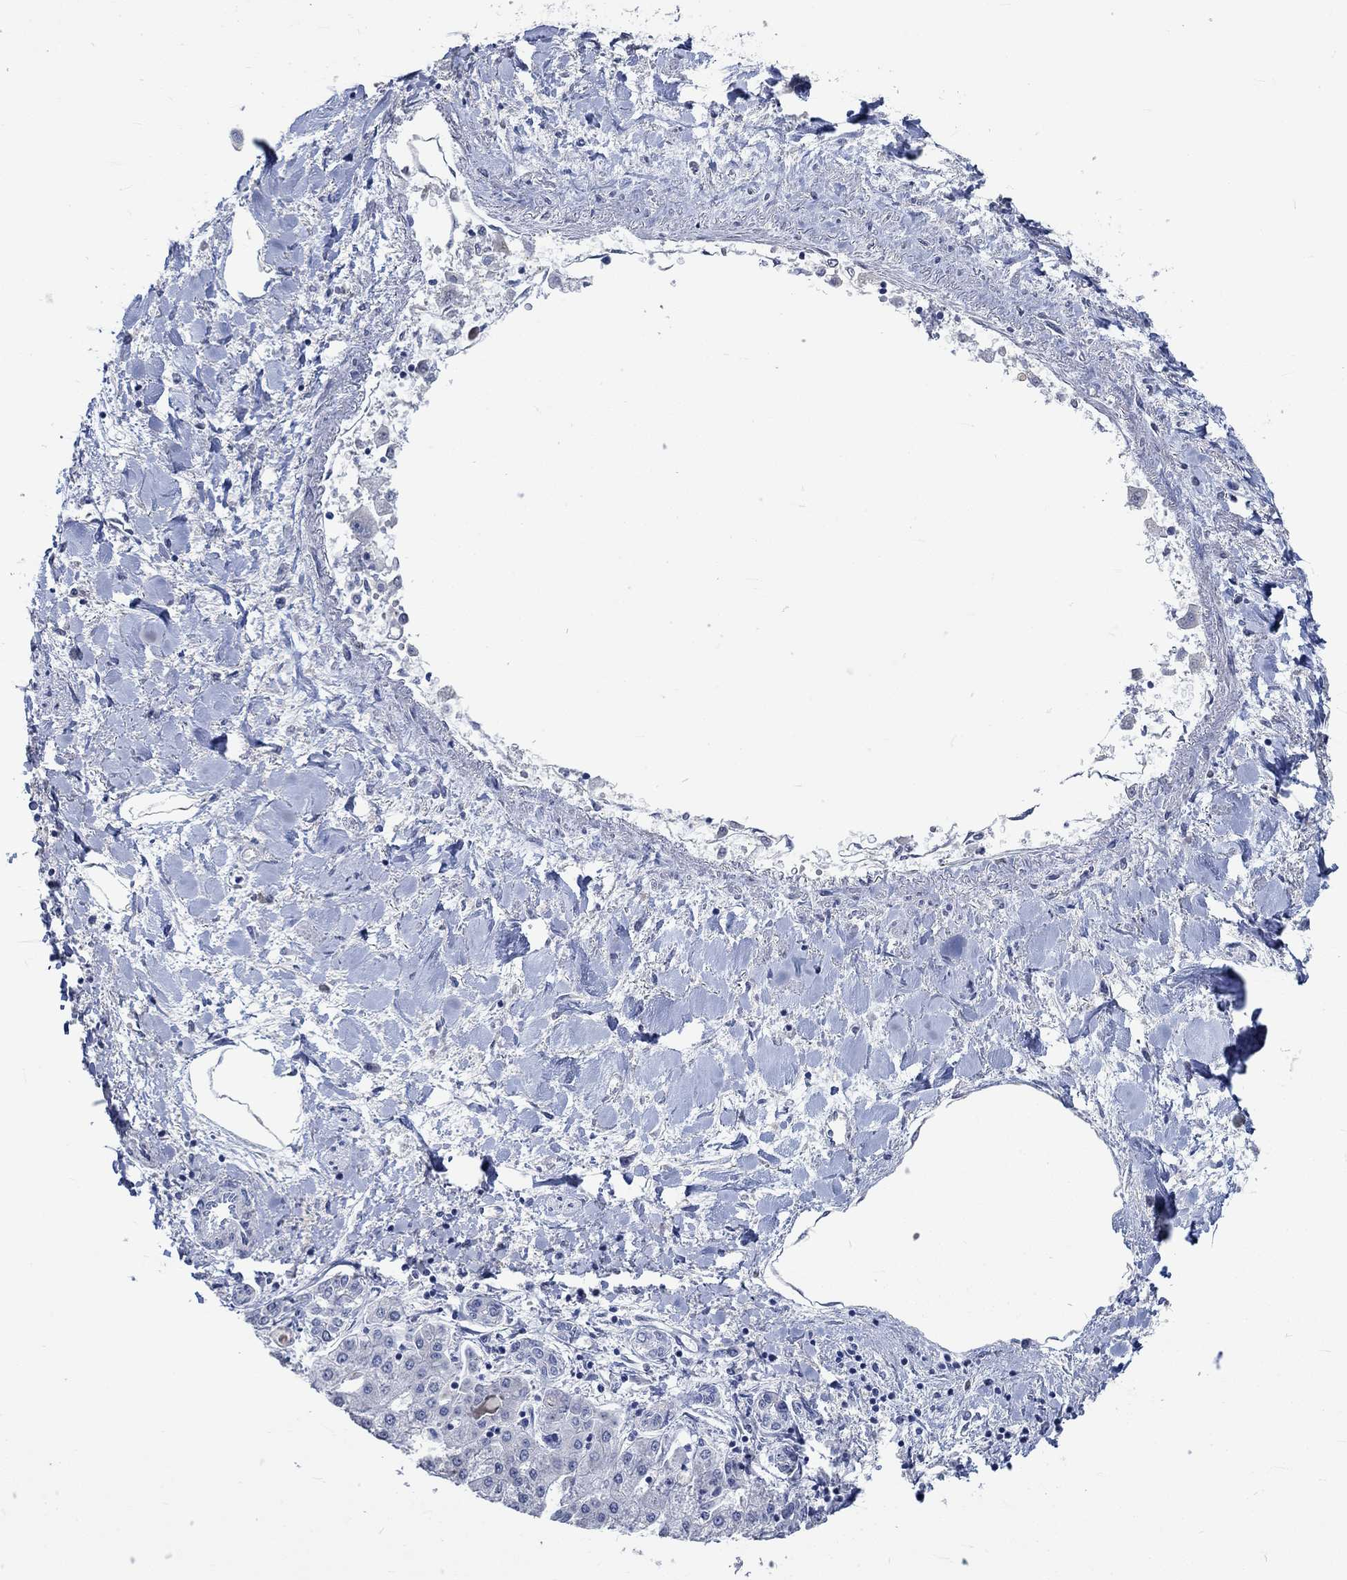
{"staining": {"intensity": "negative", "quantity": "none", "location": "none"}, "tissue": "liver cancer", "cell_type": "Tumor cells", "image_type": "cancer", "snomed": [{"axis": "morphology", "description": "Cholangiocarcinoma"}, {"axis": "topography", "description": "Liver"}], "caption": "Tumor cells show no significant protein expression in liver cancer (cholangiocarcinoma). (DAB (3,3'-diaminobenzidine) IHC visualized using brightfield microscopy, high magnification).", "gene": "C4orf47", "patient": {"sex": "female", "age": 64}}